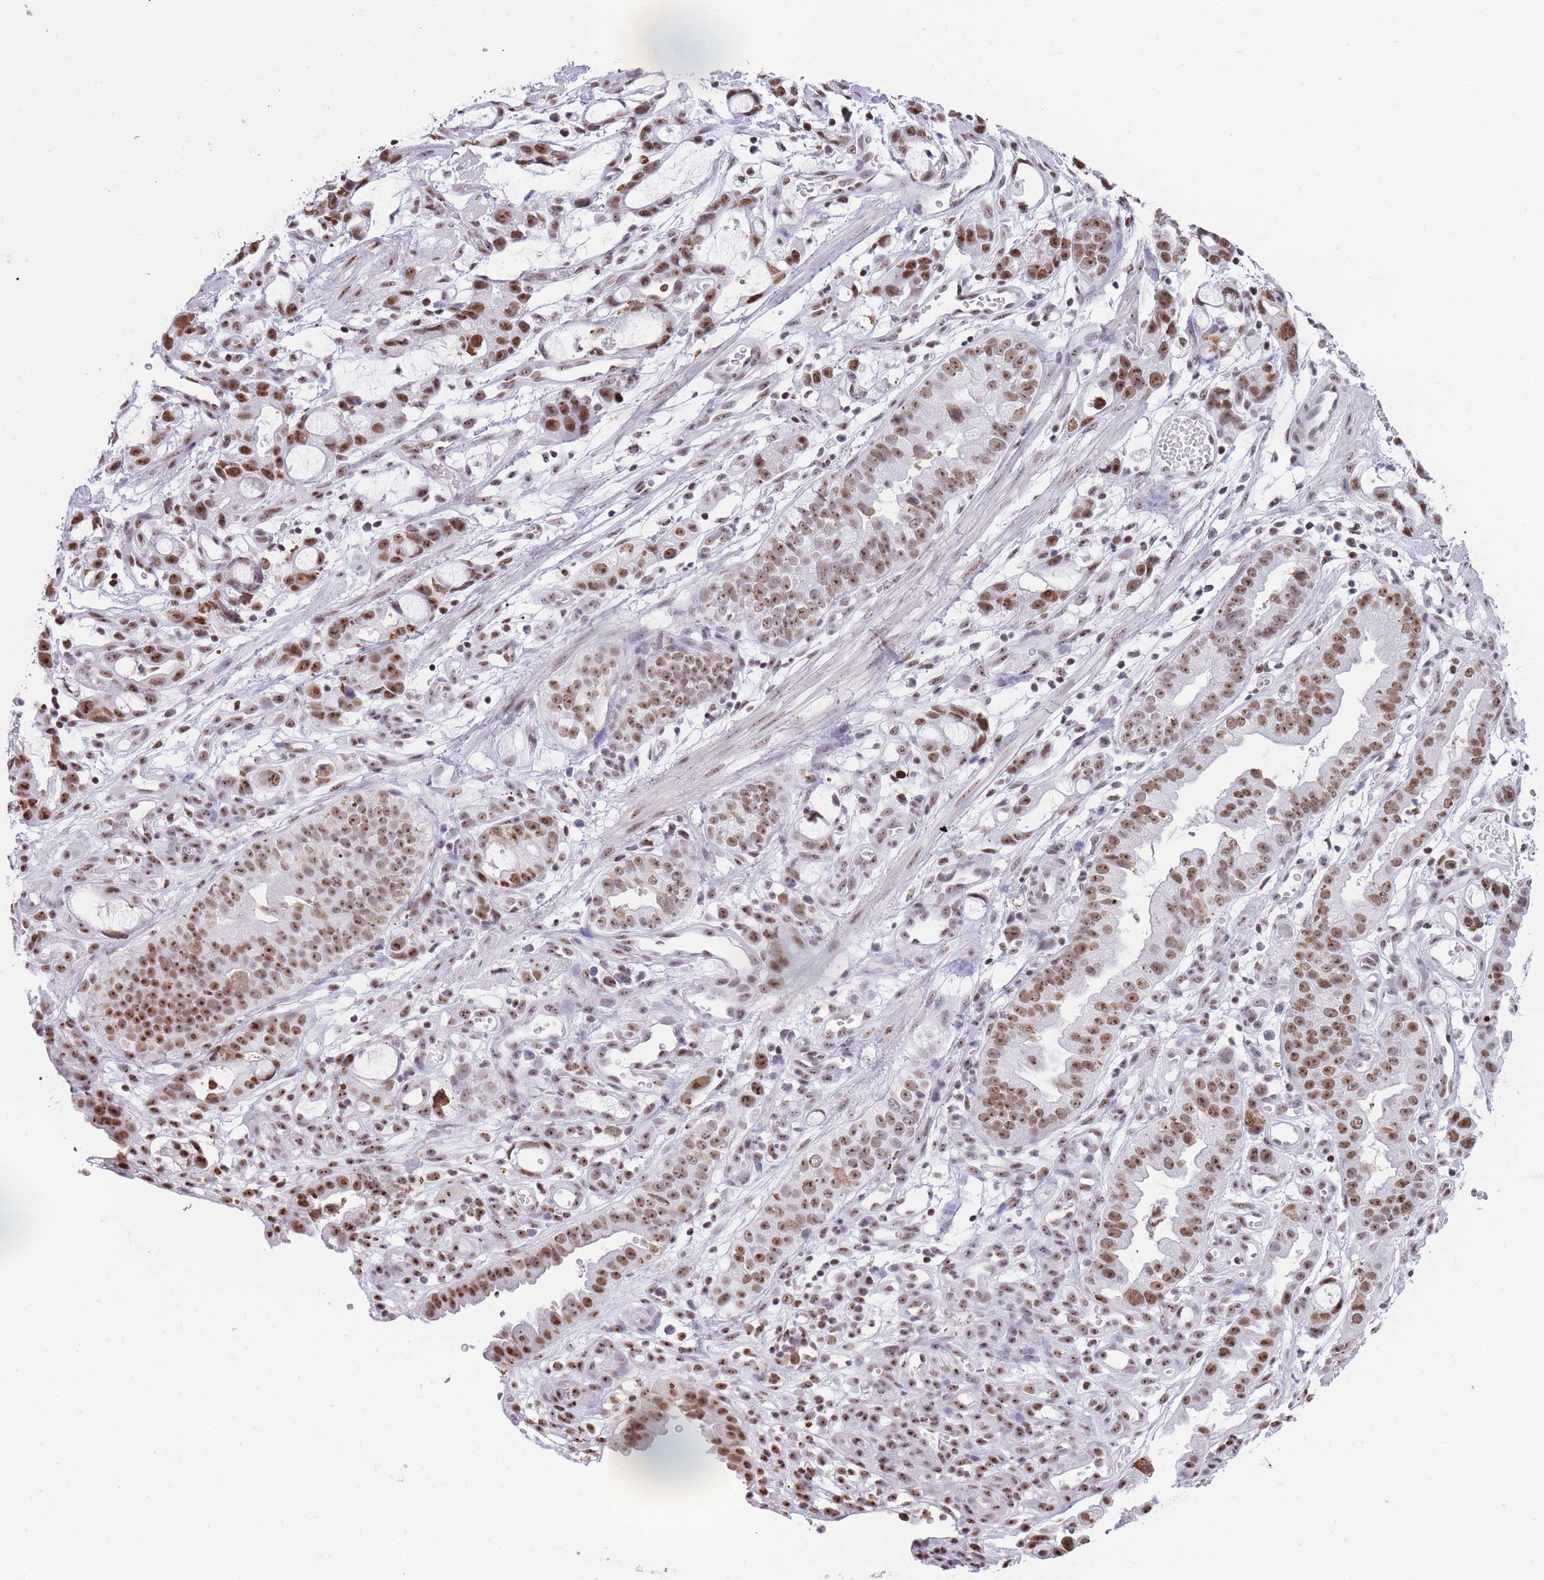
{"staining": {"intensity": "moderate", "quantity": ">75%", "location": "nuclear"}, "tissue": "stomach cancer", "cell_type": "Tumor cells", "image_type": "cancer", "snomed": [{"axis": "morphology", "description": "Adenocarcinoma, NOS"}, {"axis": "topography", "description": "Stomach"}], "caption": "Immunohistochemistry (IHC) micrograph of neoplastic tissue: human stomach adenocarcinoma stained using immunohistochemistry (IHC) exhibits medium levels of moderate protein expression localized specifically in the nuclear of tumor cells, appearing as a nuclear brown color.", "gene": "EVC2", "patient": {"sex": "male", "age": 55}}